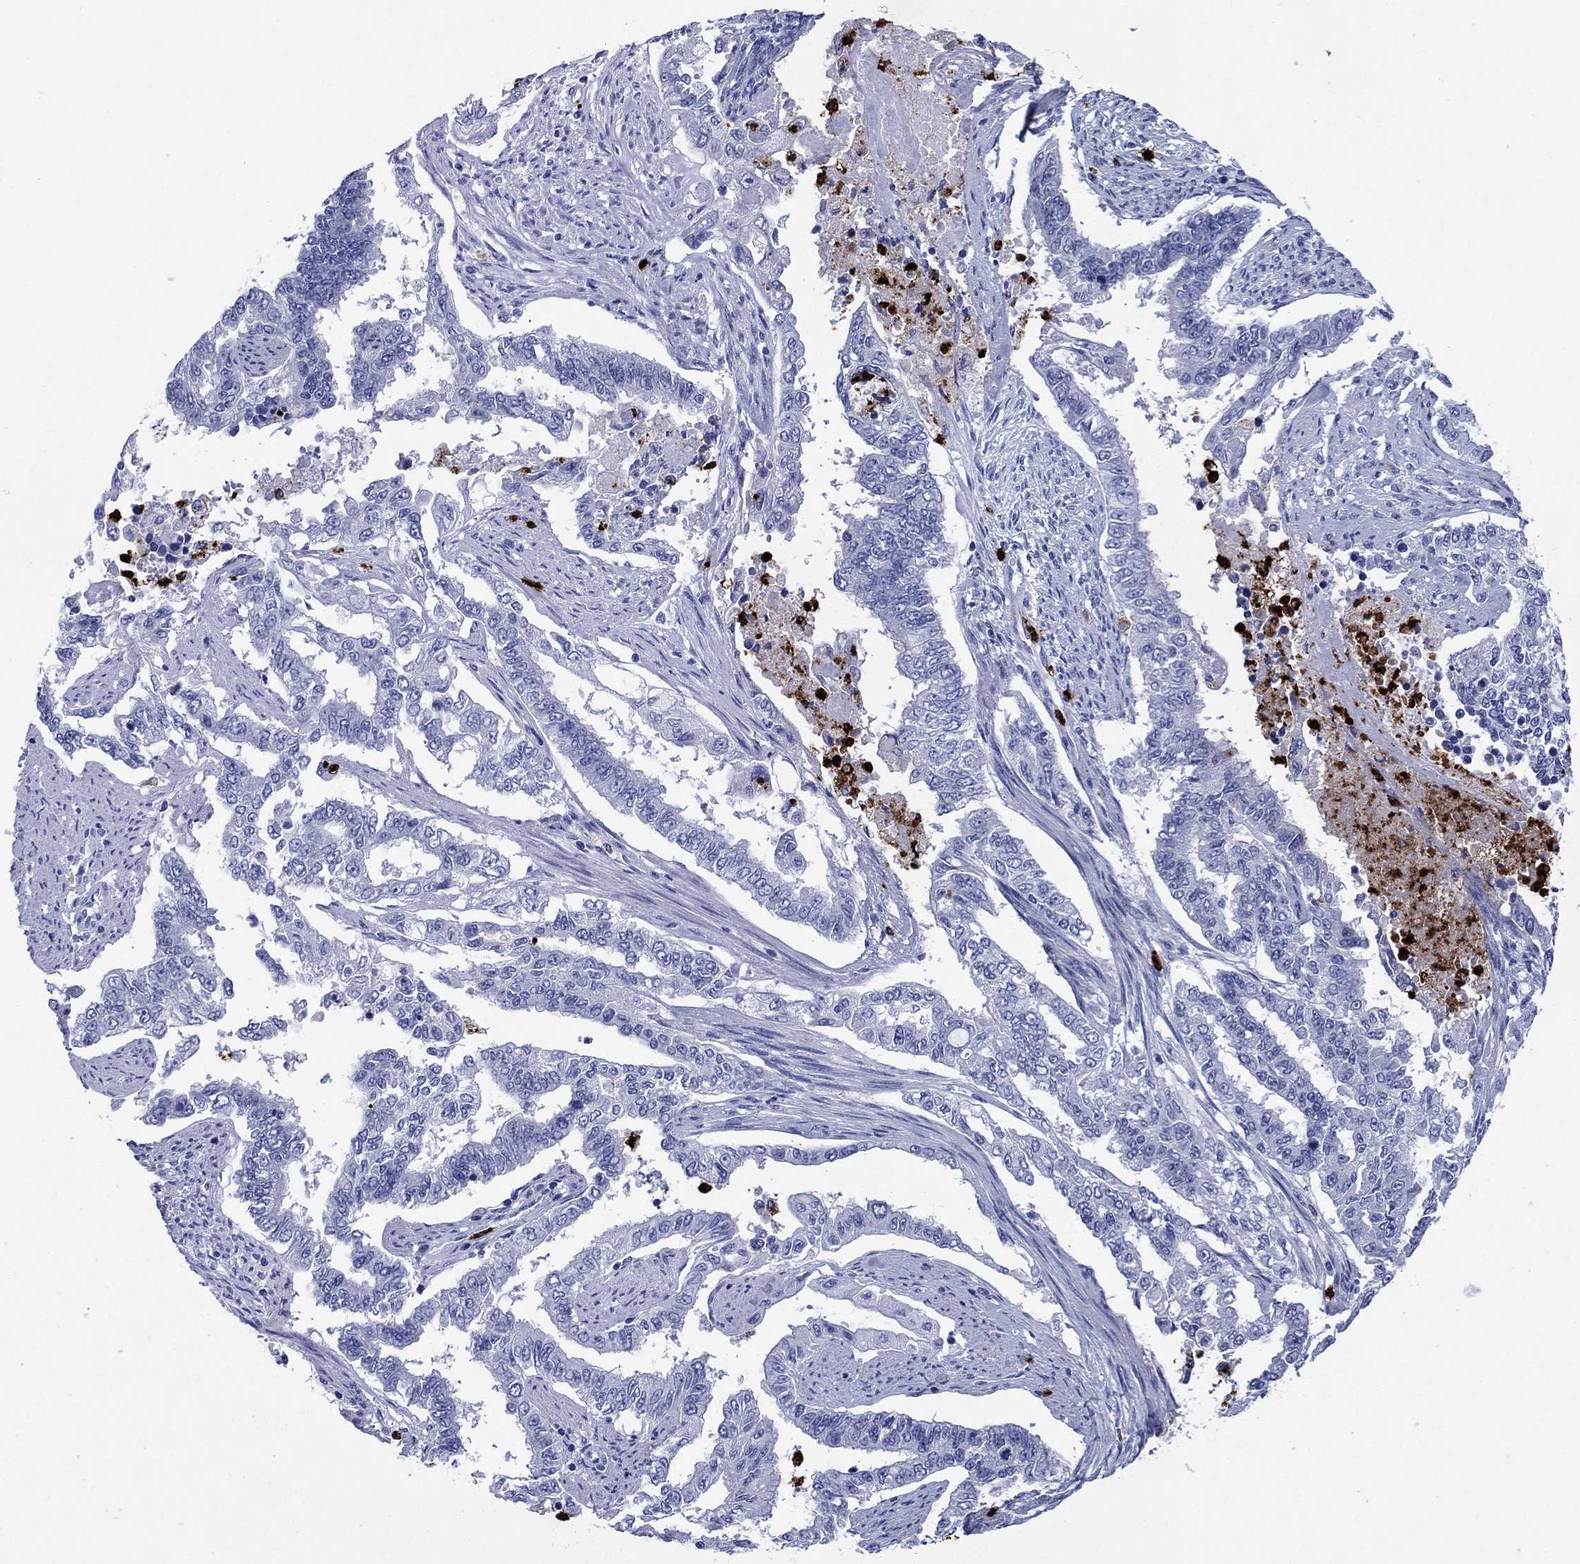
{"staining": {"intensity": "negative", "quantity": "none", "location": "none"}, "tissue": "endometrial cancer", "cell_type": "Tumor cells", "image_type": "cancer", "snomed": [{"axis": "morphology", "description": "Adenocarcinoma, NOS"}, {"axis": "topography", "description": "Uterus"}], "caption": "A high-resolution histopathology image shows immunohistochemistry staining of endometrial cancer, which shows no significant expression in tumor cells.", "gene": "AZU1", "patient": {"sex": "female", "age": 59}}